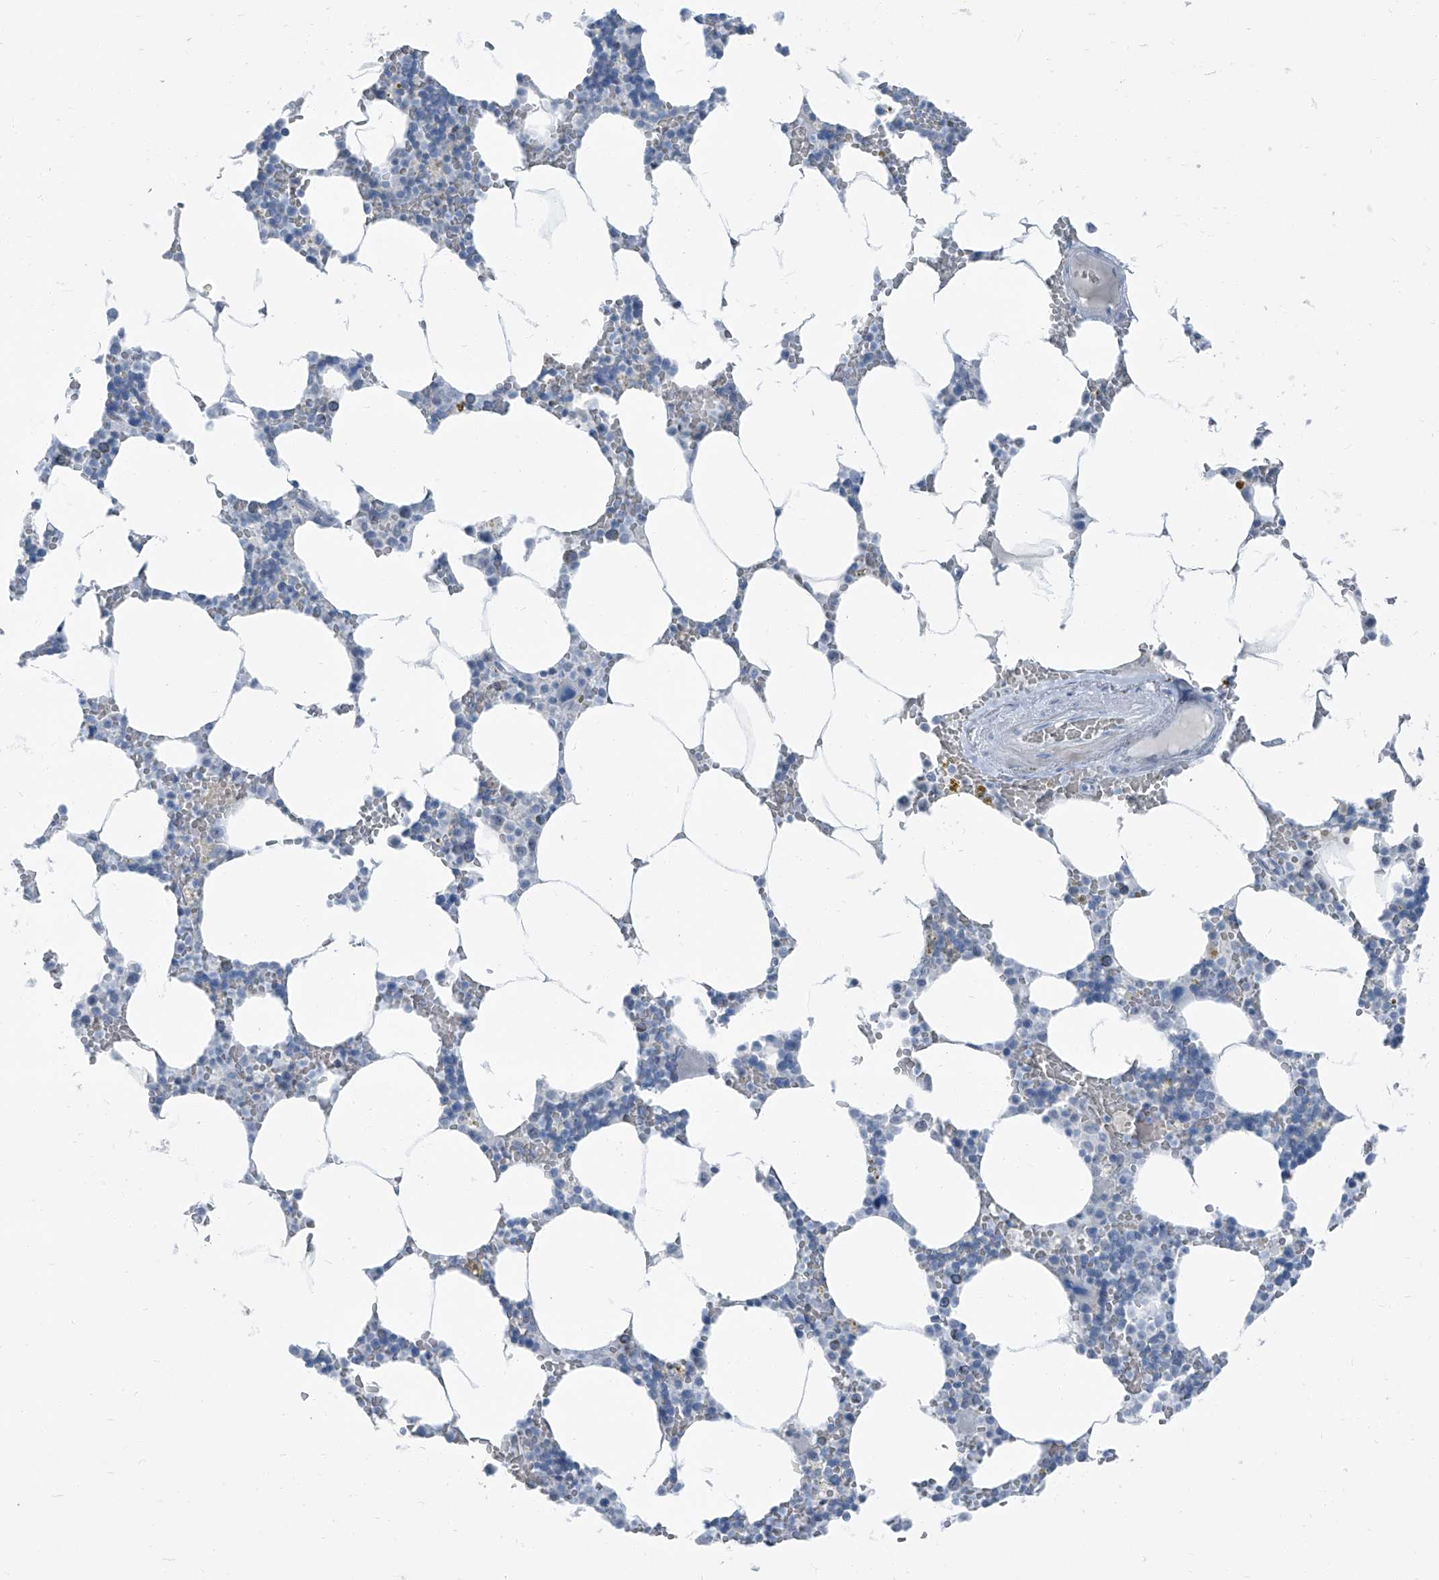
{"staining": {"intensity": "negative", "quantity": "none", "location": "none"}, "tissue": "bone marrow", "cell_type": "Hematopoietic cells", "image_type": "normal", "snomed": [{"axis": "morphology", "description": "Normal tissue, NOS"}, {"axis": "topography", "description": "Bone marrow"}], "caption": "The image displays no significant expression in hematopoietic cells of bone marrow.", "gene": "RGN", "patient": {"sex": "male", "age": 70}}